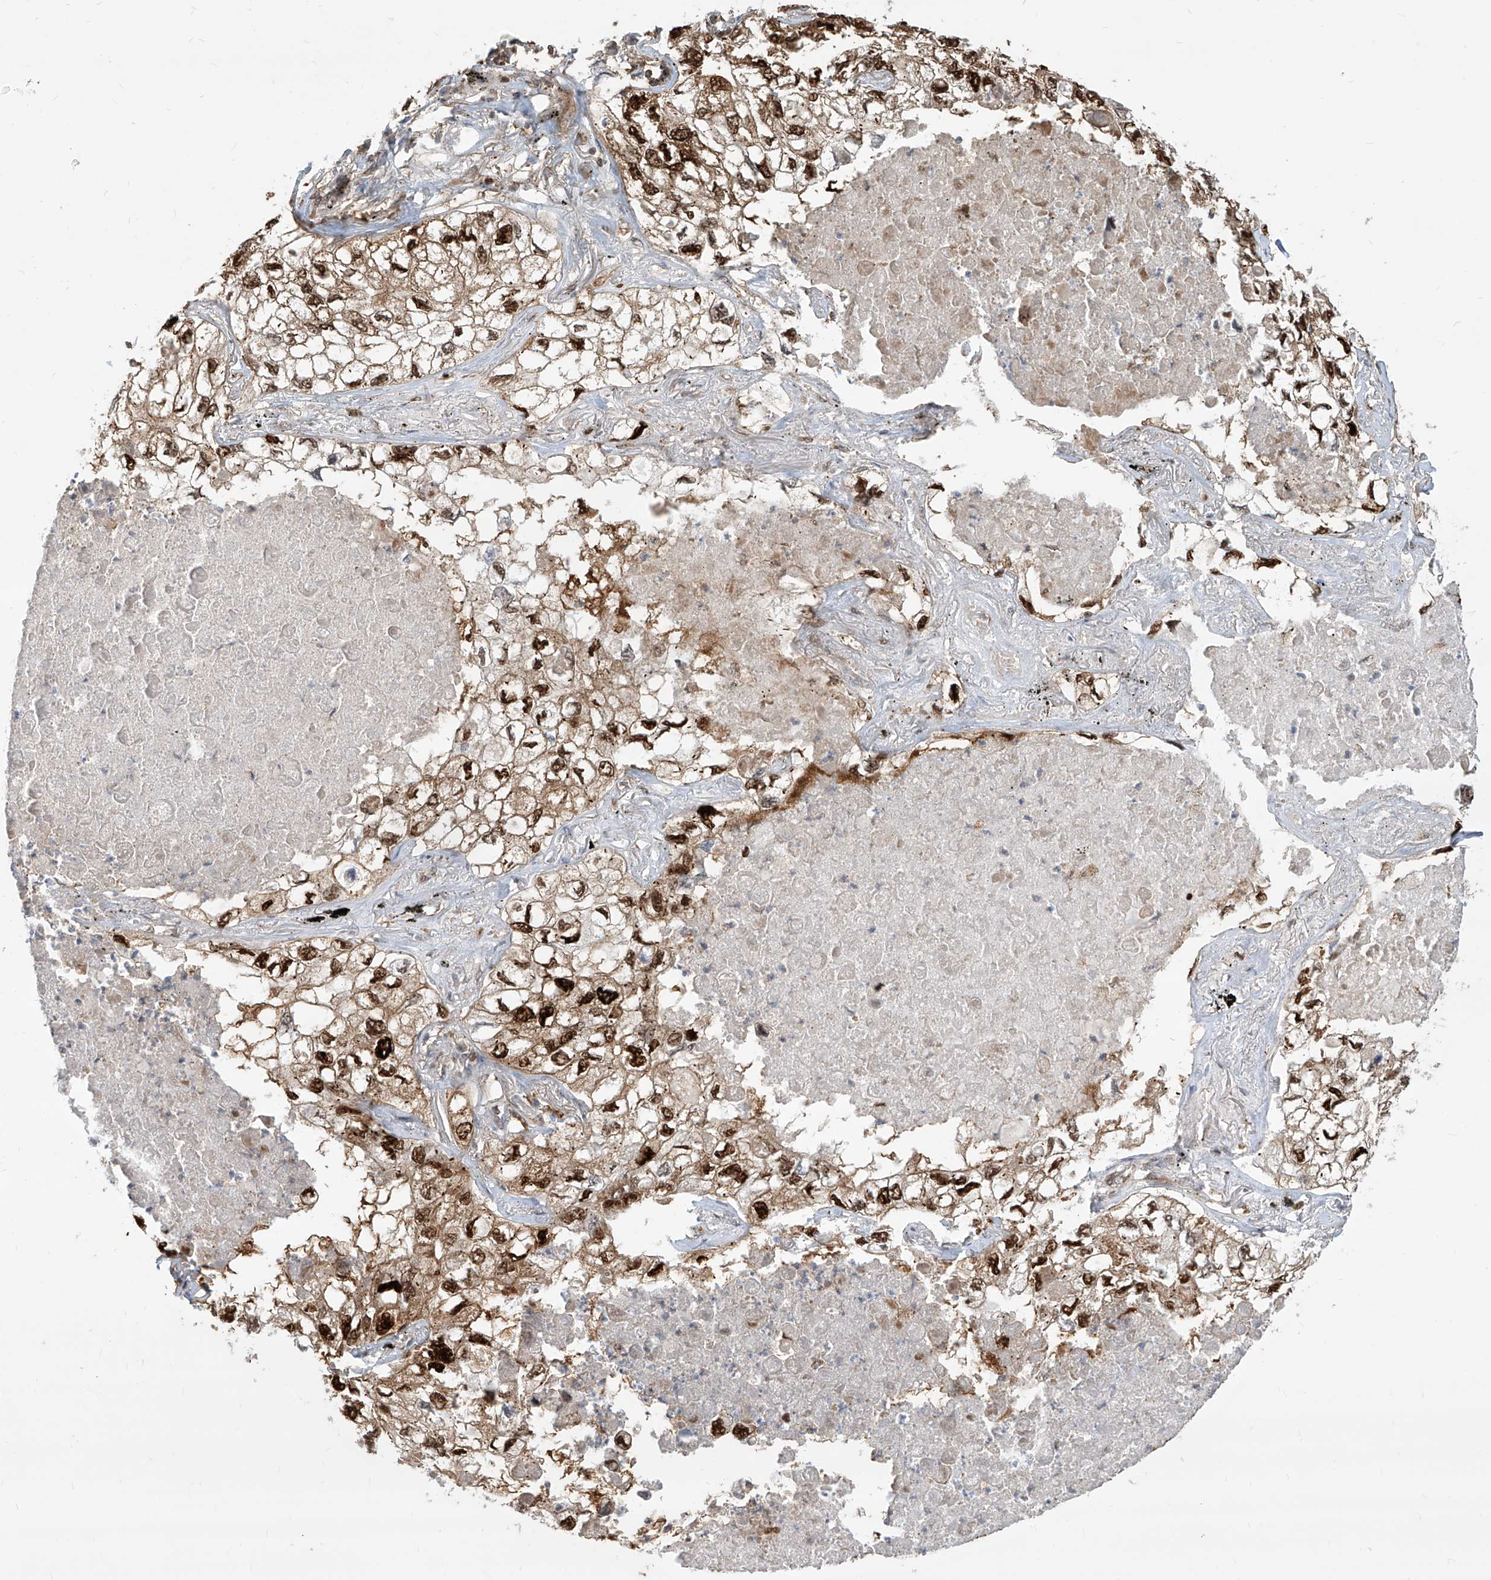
{"staining": {"intensity": "strong", "quantity": ">75%", "location": "cytoplasmic/membranous,nuclear"}, "tissue": "lung cancer", "cell_type": "Tumor cells", "image_type": "cancer", "snomed": [{"axis": "morphology", "description": "Adenocarcinoma, NOS"}, {"axis": "topography", "description": "Lung"}], "caption": "Lung cancer stained with DAB IHC shows high levels of strong cytoplasmic/membranous and nuclear expression in approximately >75% of tumor cells.", "gene": "MAGED2", "patient": {"sex": "male", "age": 65}}